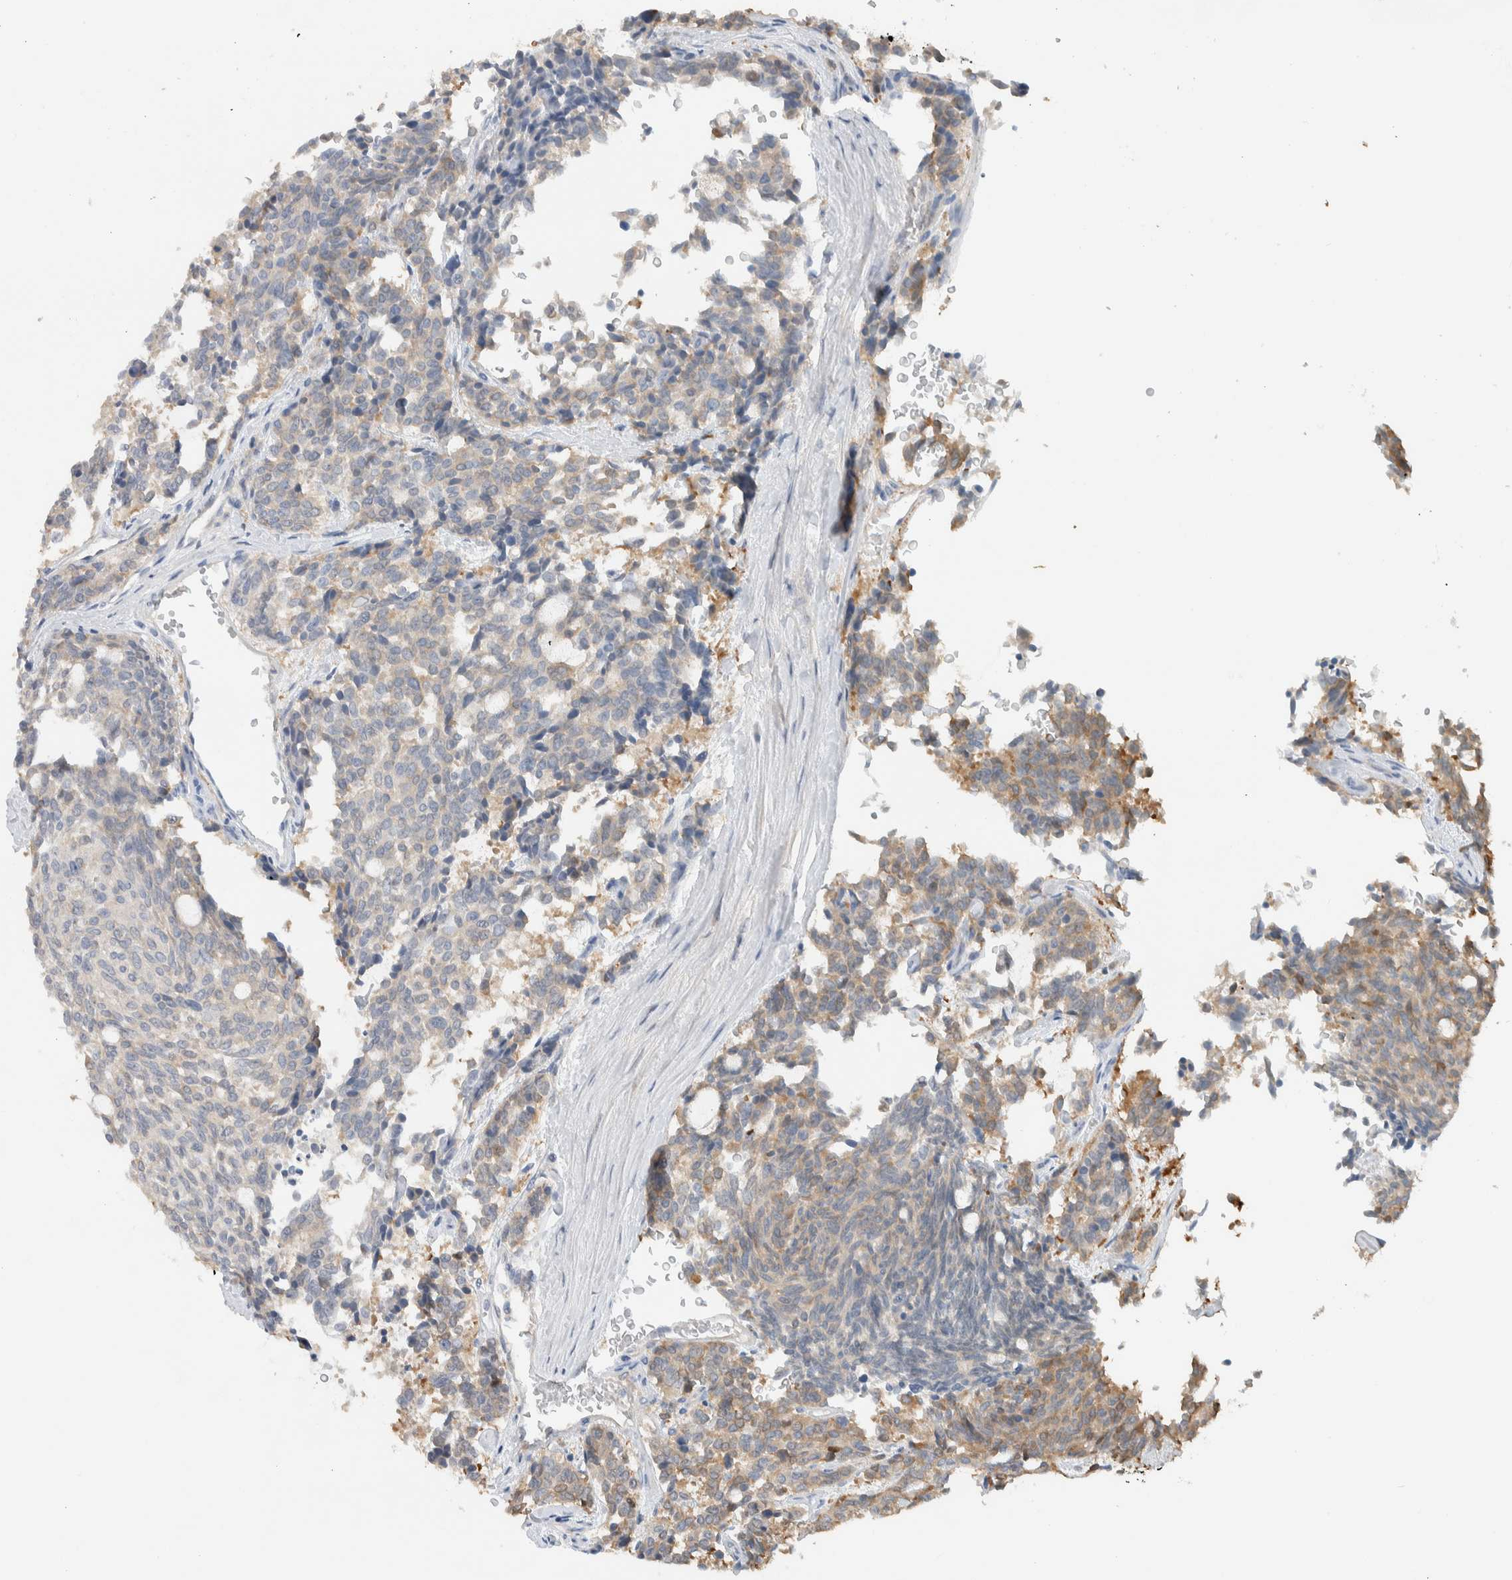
{"staining": {"intensity": "moderate", "quantity": "<25%", "location": "cytoplasmic/membranous"}, "tissue": "carcinoid", "cell_type": "Tumor cells", "image_type": "cancer", "snomed": [{"axis": "morphology", "description": "Carcinoid, malignant, NOS"}, {"axis": "topography", "description": "Pancreas"}], "caption": "Brown immunohistochemical staining in carcinoid demonstrates moderate cytoplasmic/membranous staining in about <25% of tumor cells.", "gene": "DEPTOR", "patient": {"sex": "female", "age": 54}}